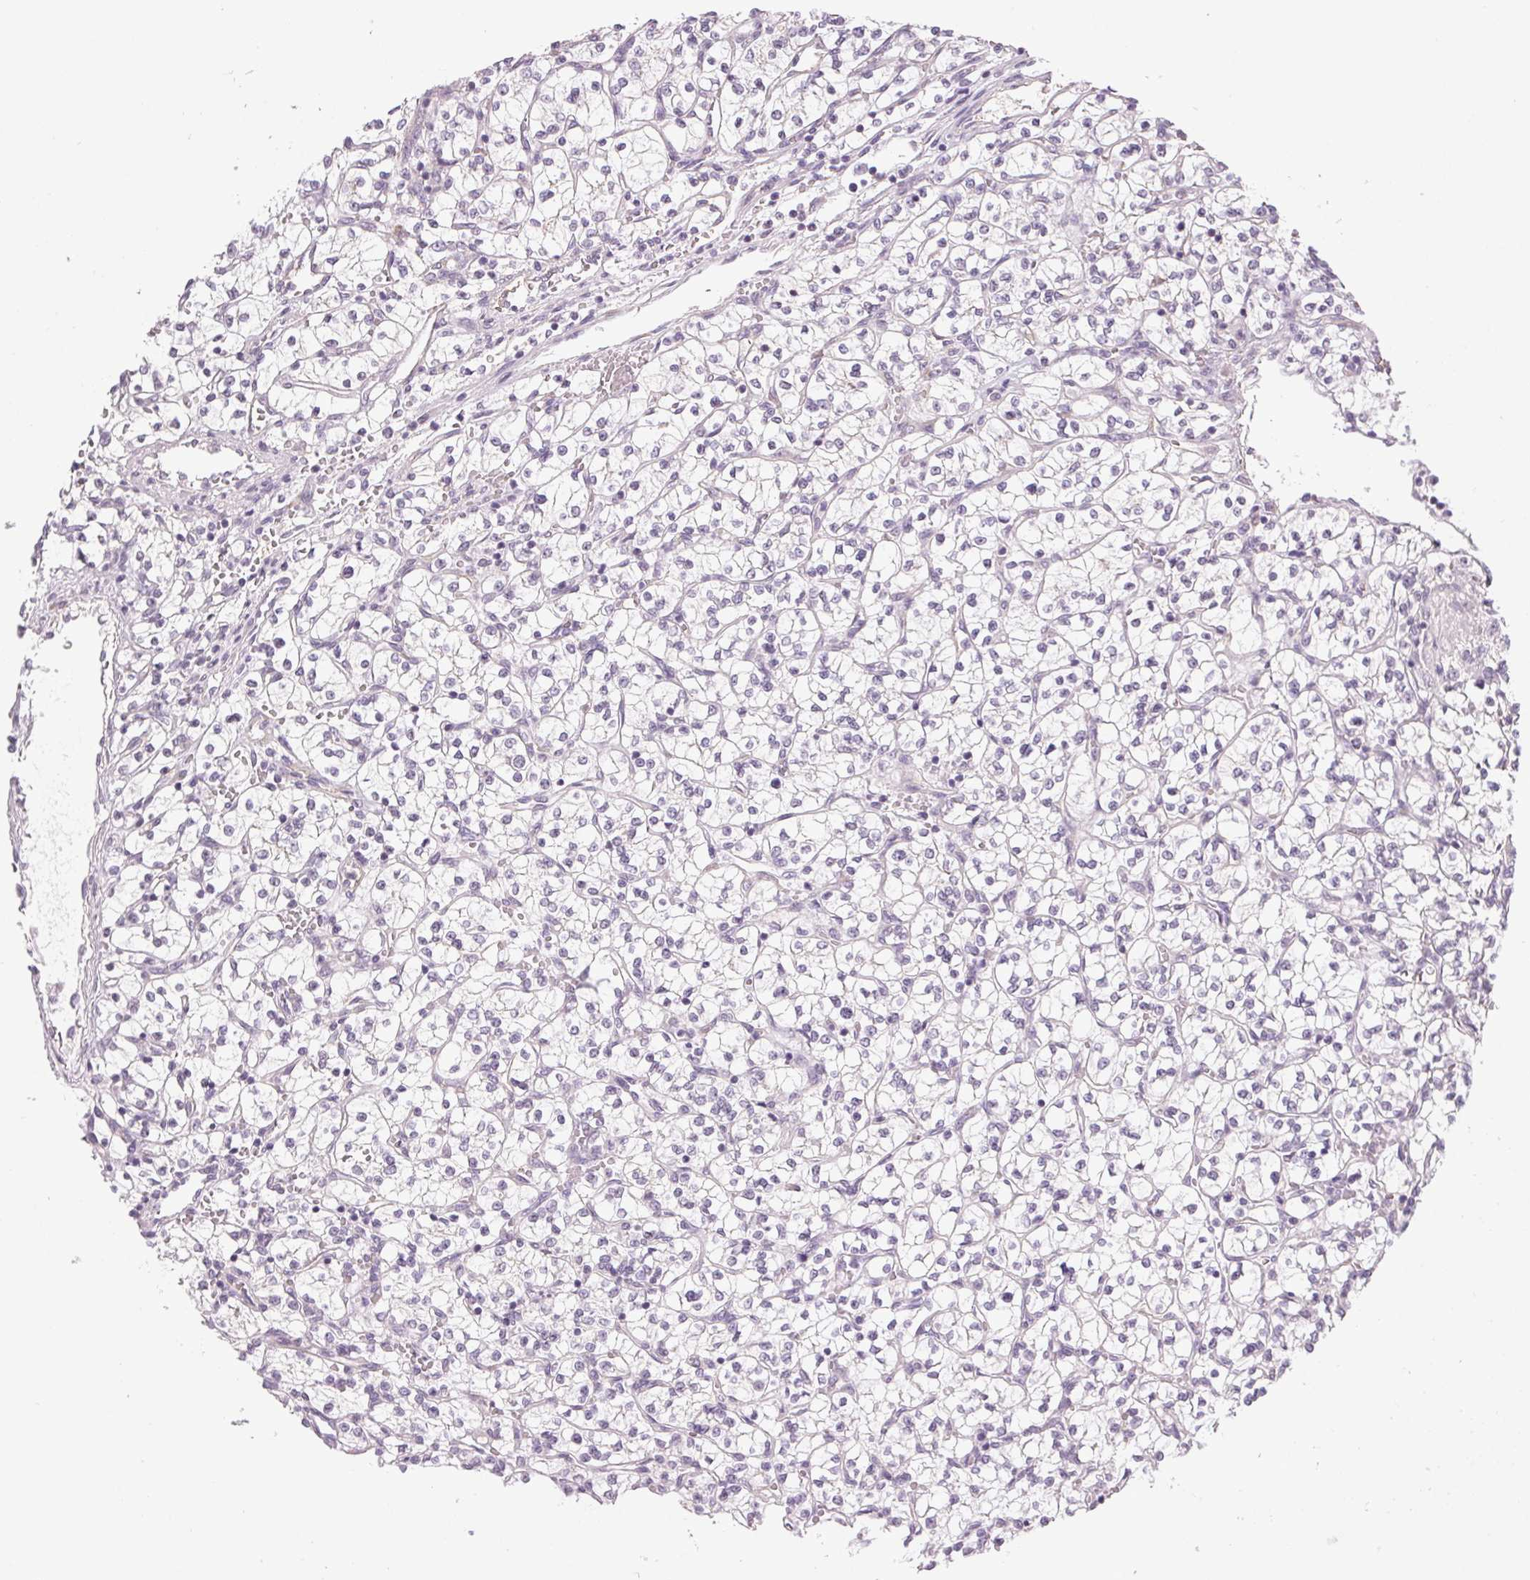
{"staining": {"intensity": "negative", "quantity": "none", "location": "none"}, "tissue": "renal cancer", "cell_type": "Tumor cells", "image_type": "cancer", "snomed": [{"axis": "morphology", "description": "Adenocarcinoma, NOS"}, {"axis": "topography", "description": "Kidney"}], "caption": "Tumor cells show no significant protein expression in adenocarcinoma (renal).", "gene": "DNAJC6", "patient": {"sex": "female", "age": 64}}